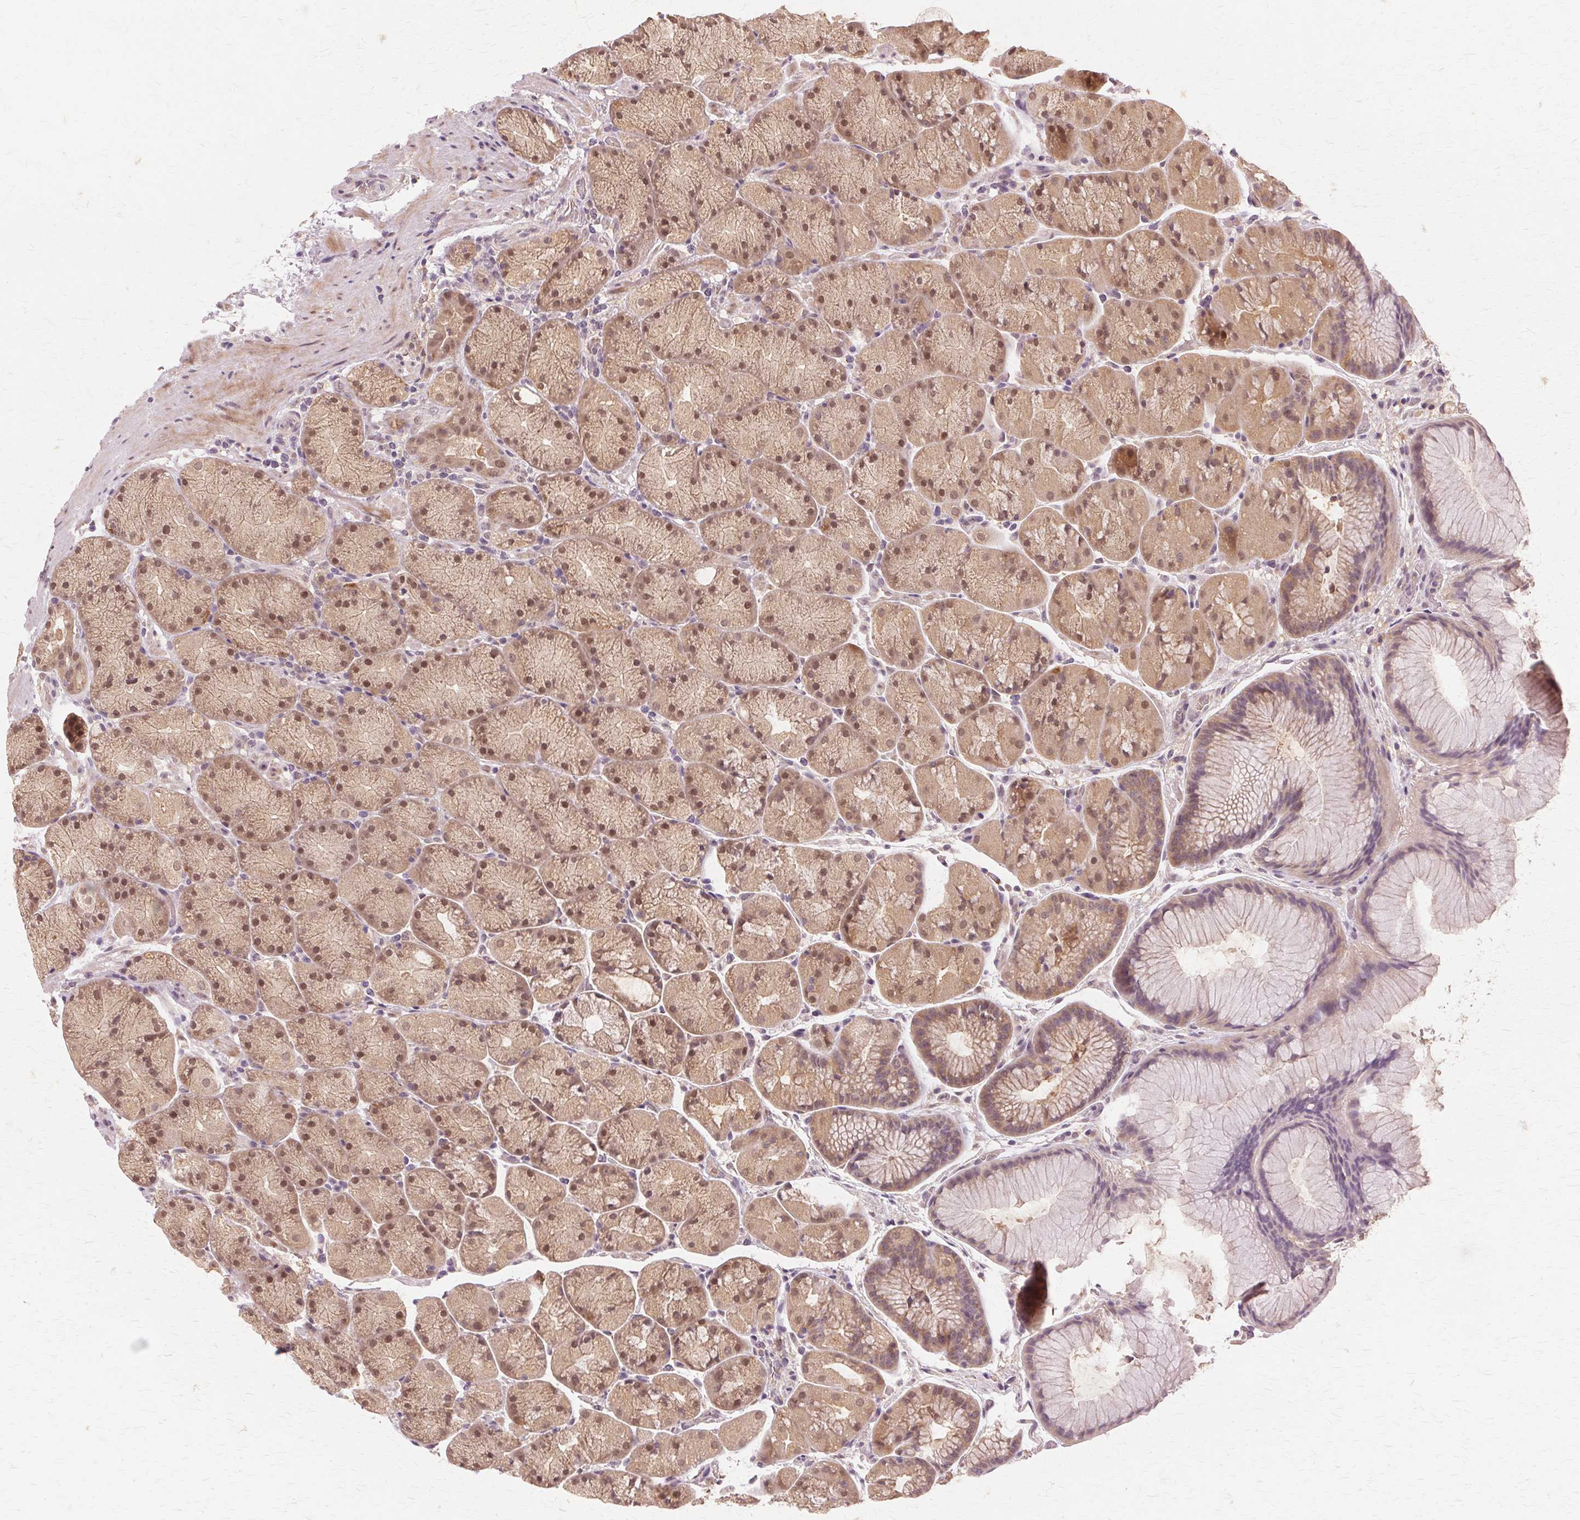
{"staining": {"intensity": "moderate", "quantity": ">75%", "location": "cytoplasmic/membranous,nuclear"}, "tissue": "stomach", "cell_type": "Glandular cells", "image_type": "normal", "snomed": [{"axis": "morphology", "description": "Normal tissue, NOS"}, {"axis": "topography", "description": "Stomach, upper"}, {"axis": "topography", "description": "Stomach"}], "caption": "A high-resolution image shows immunohistochemistry staining of benign stomach, which shows moderate cytoplasmic/membranous,nuclear expression in about >75% of glandular cells. (Brightfield microscopy of DAB IHC at high magnification).", "gene": "PRMT5", "patient": {"sex": "male", "age": 48}}